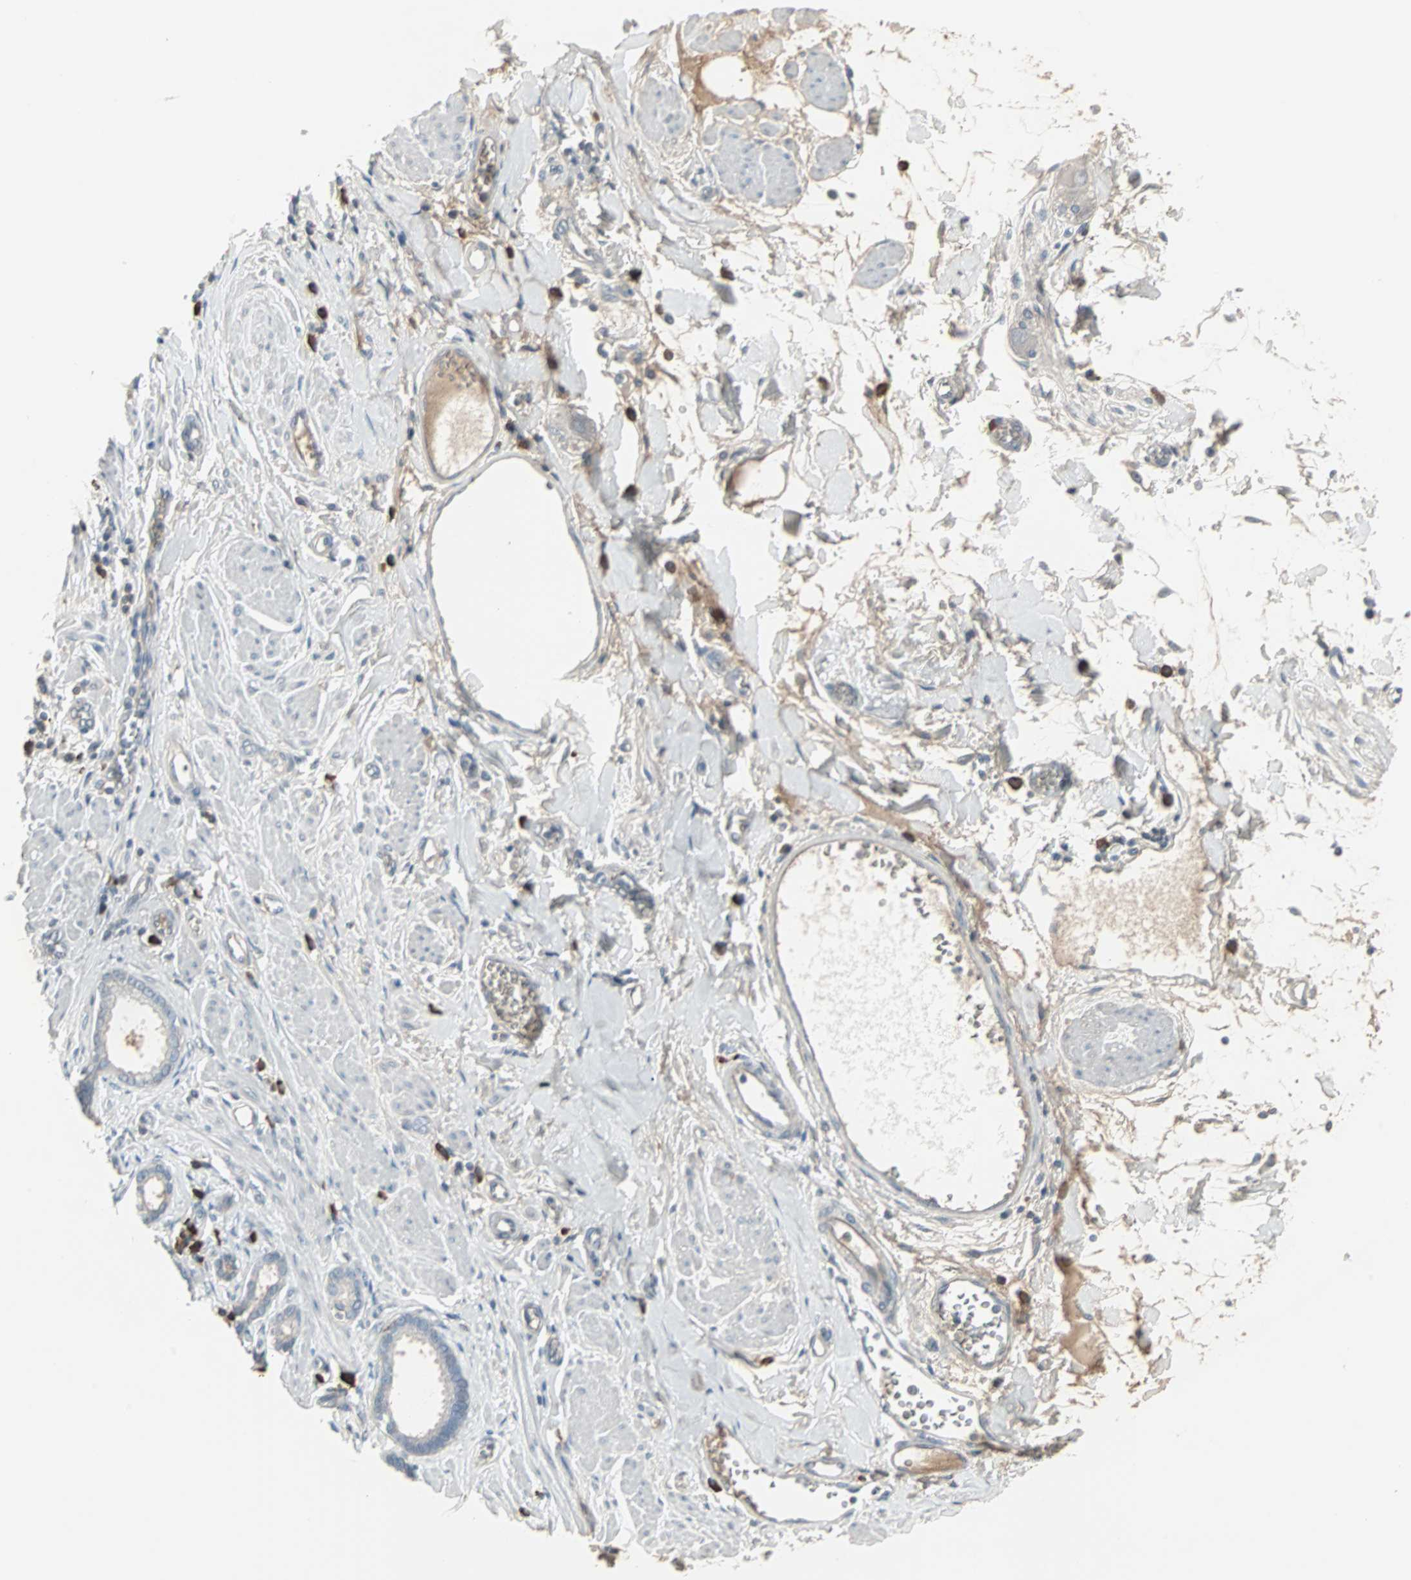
{"staining": {"intensity": "weak", "quantity": "25%-75%", "location": "cytoplasmic/membranous"}, "tissue": "pancreatic cancer", "cell_type": "Tumor cells", "image_type": "cancer", "snomed": [{"axis": "morphology", "description": "Normal tissue, NOS"}, {"axis": "topography", "description": "Lymph node"}], "caption": "The histopathology image demonstrates immunohistochemical staining of pancreatic cancer. There is weak cytoplasmic/membranous staining is present in about 25%-75% of tumor cells. (DAB (3,3'-diaminobenzidine) IHC, brown staining for protein, blue staining for nuclei).", "gene": "ZSCAN32", "patient": {"sex": "male", "age": 50}}